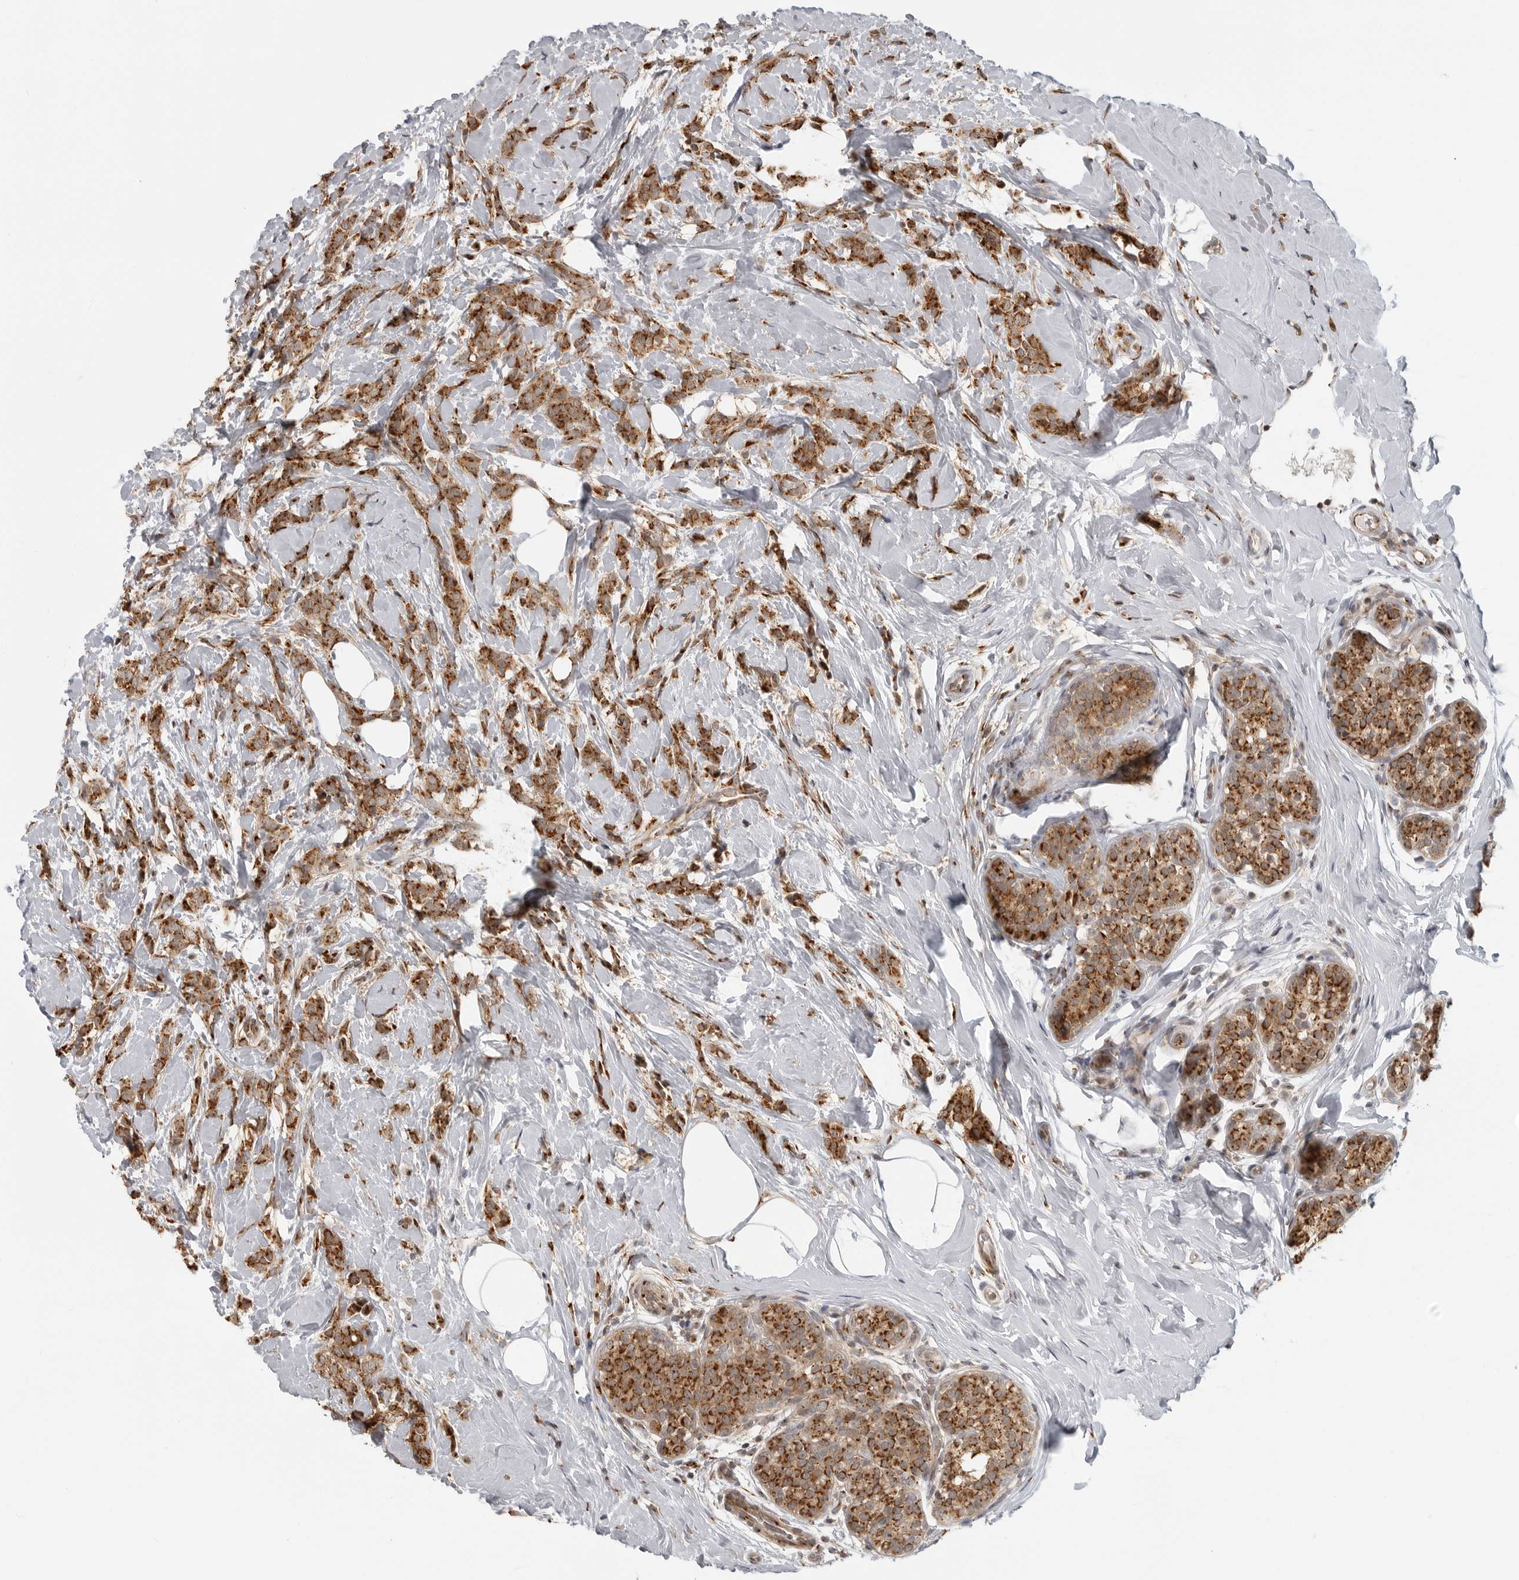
{"staining": {"intensity": "strong", "quantity": ">75%", "location": "cytoplasmic/membranous"}, "tissue": "breast cancer", "cell_type": "Tumor cells", "image_type": "cancer", "snomed": [{"axis": "morphology", "description": "Lobular carcinoma, in situ"}, {"axis": "morphology", "description": "Lobular carcinoma"}, {"axis": "topography", "description": "Breast"}], "caption": "This is an image of immunohistochemistry staining of breast cancer (lobular carcinoma in situ), which shows strong staining in the cytoplasmic/membranous of tumor cells.", "gene": "COPA", "patient": {"sex": "female", "age": 41}}